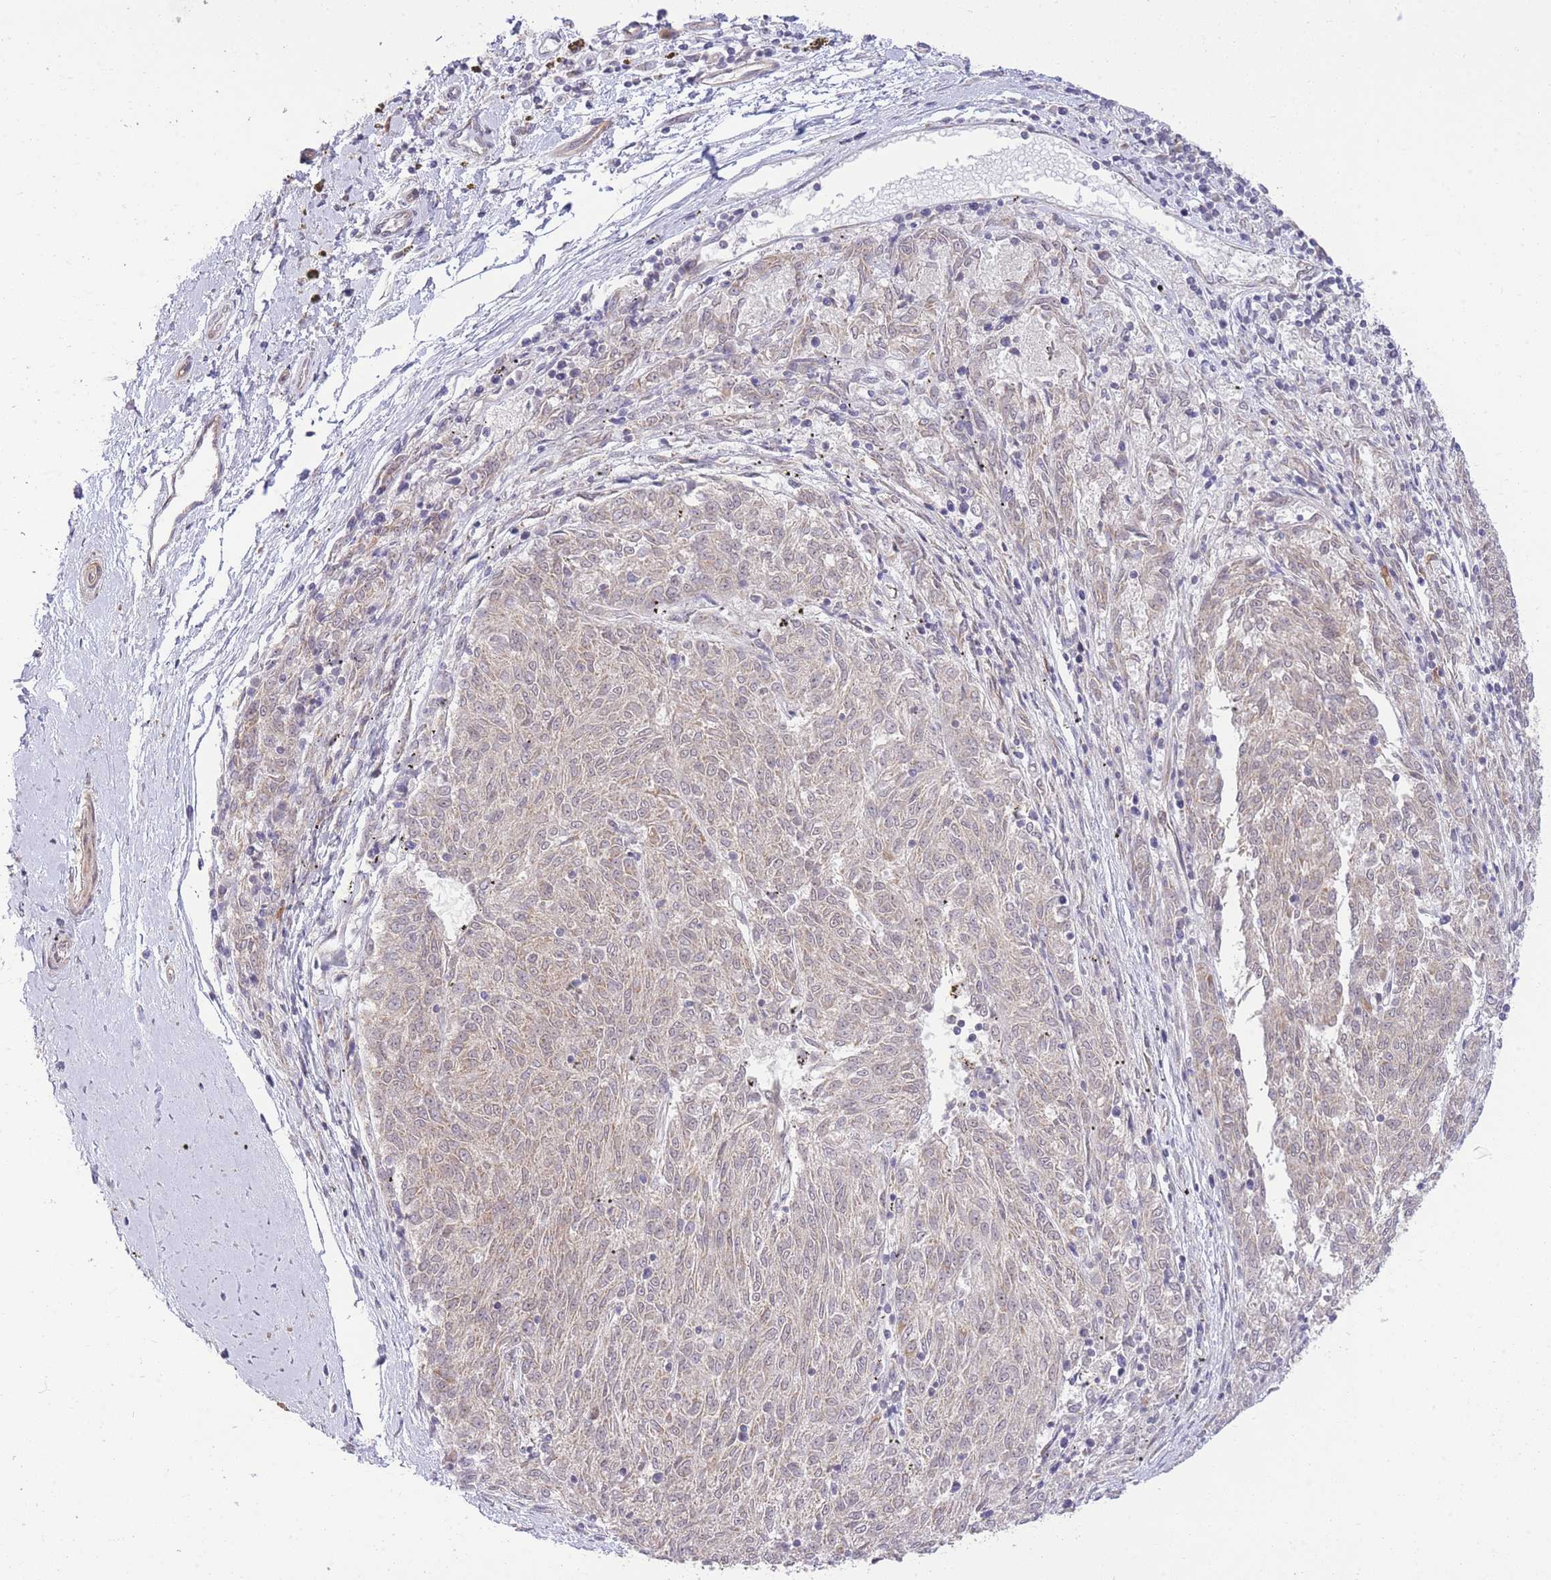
{"staining": {"intensity": "negative", "quantity": "none", "location": "none"}, "tissue": "melanoma", "cell_type": "Tumor cells", "image_type": "cancer", "snomed": [{"axis": "morphology", "description": "Malignant melanoma, NOS"}, {"axis": "topography", "description": "Skin"}], "caption": "IHC micrograph of neoplastic tissue: human malignant melanoma stained with DAB exhibits no significant protein expression in tumor cells.", "gene": "ELOA2", "patient": {"sex": "female", "age": 72}}